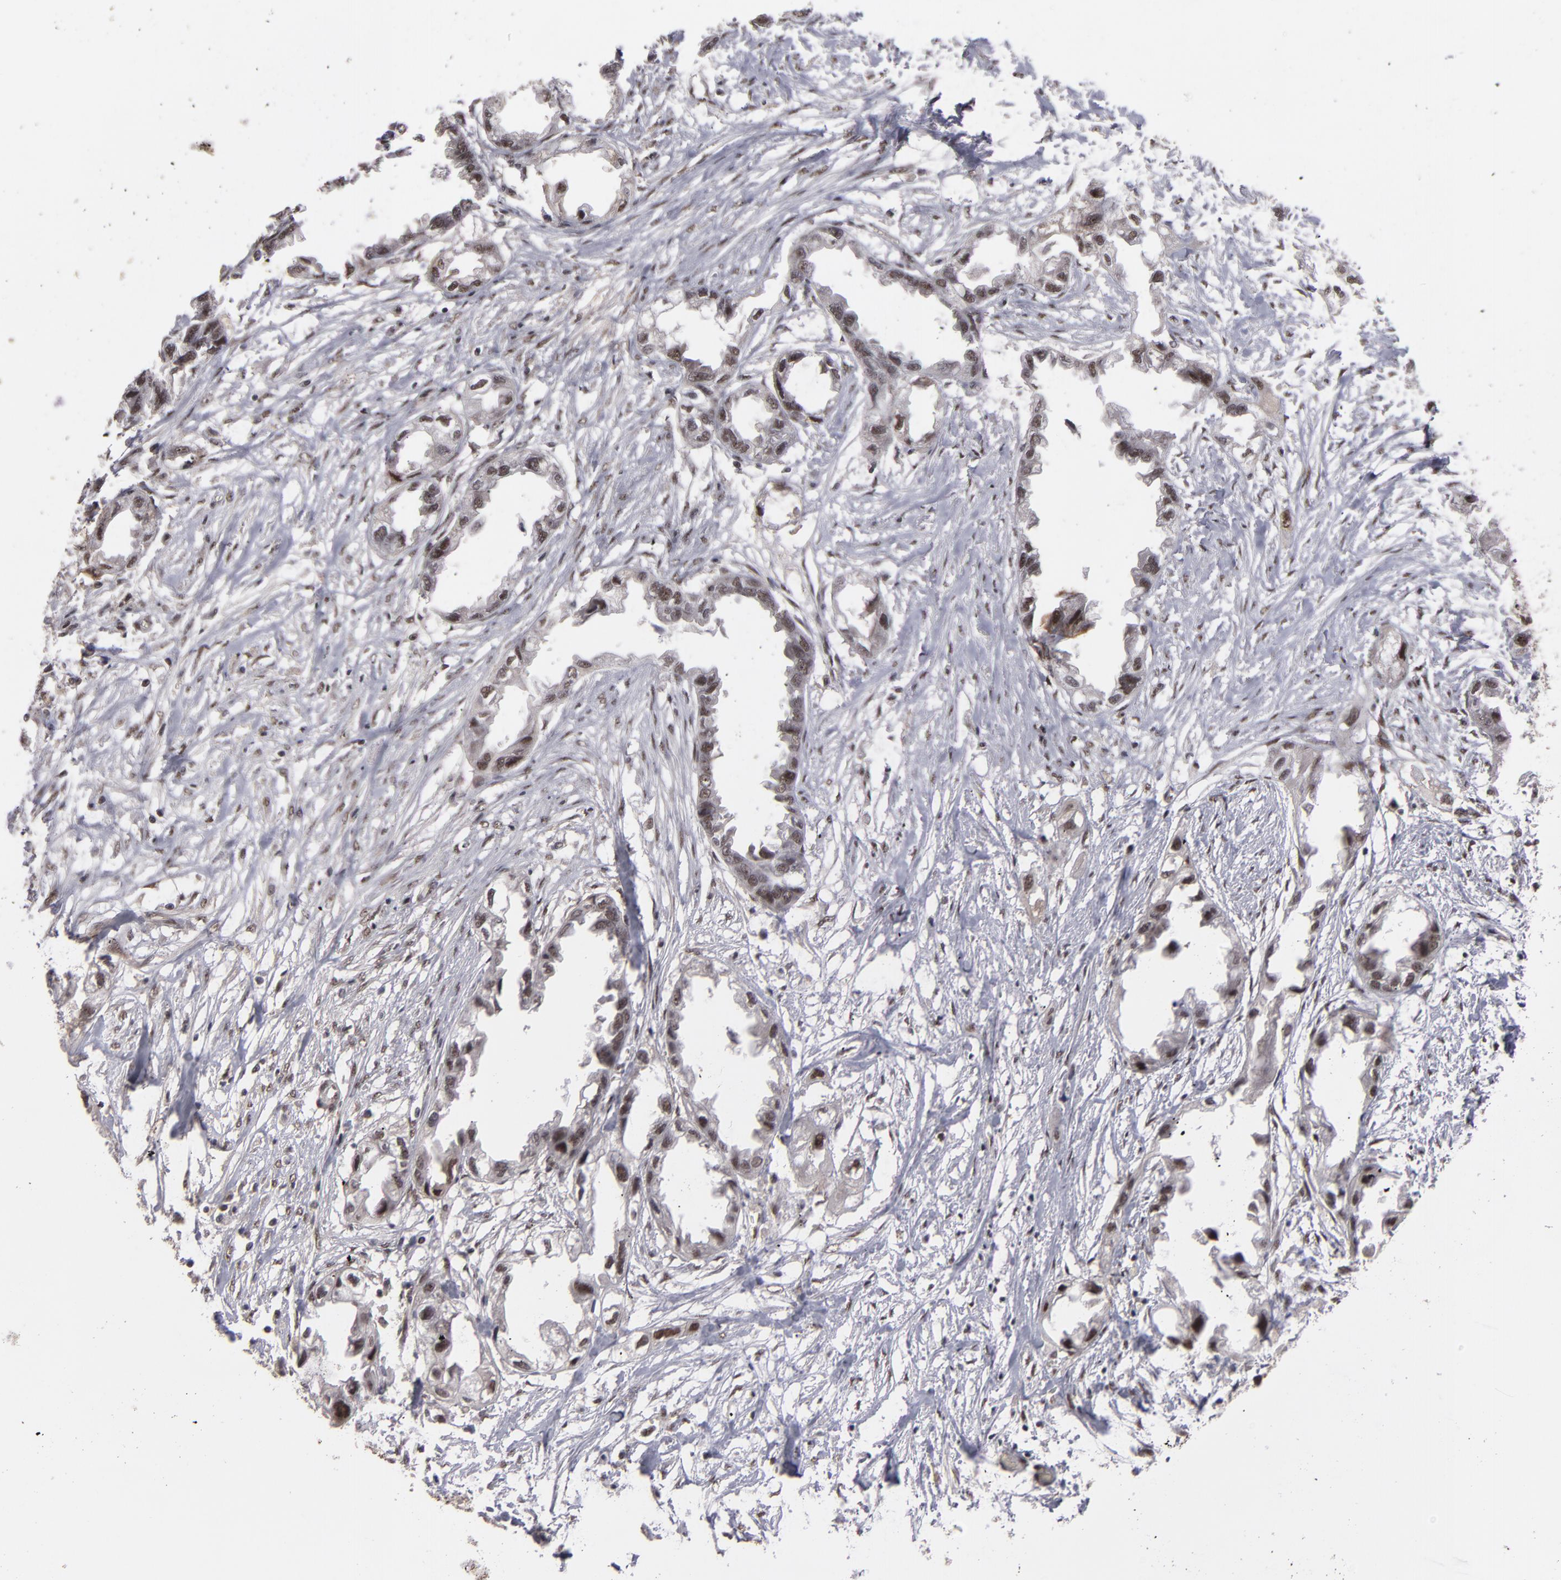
{"staining": {"intensity": "weak", "quantity": "25%-75%", "location": "nuclear"}, "tissue": "endometrial cancer", "cell_type": "Tumor cells", "image_type": "cancer", "snomed": [{"axis": "morphology", "description": "Adenocarcinoma, NOS"}, {"axis": "topography", "description": "Endometrium"}], "caption": "Adenocarcinoma (endometrial) stained for a protein demonstrates weak nuclear positivity in tumor cells. (IHC, brightfield microscopy, high magnification).", "gene": "ZNF234", "patient": {"sex": "female", "age": 67}}